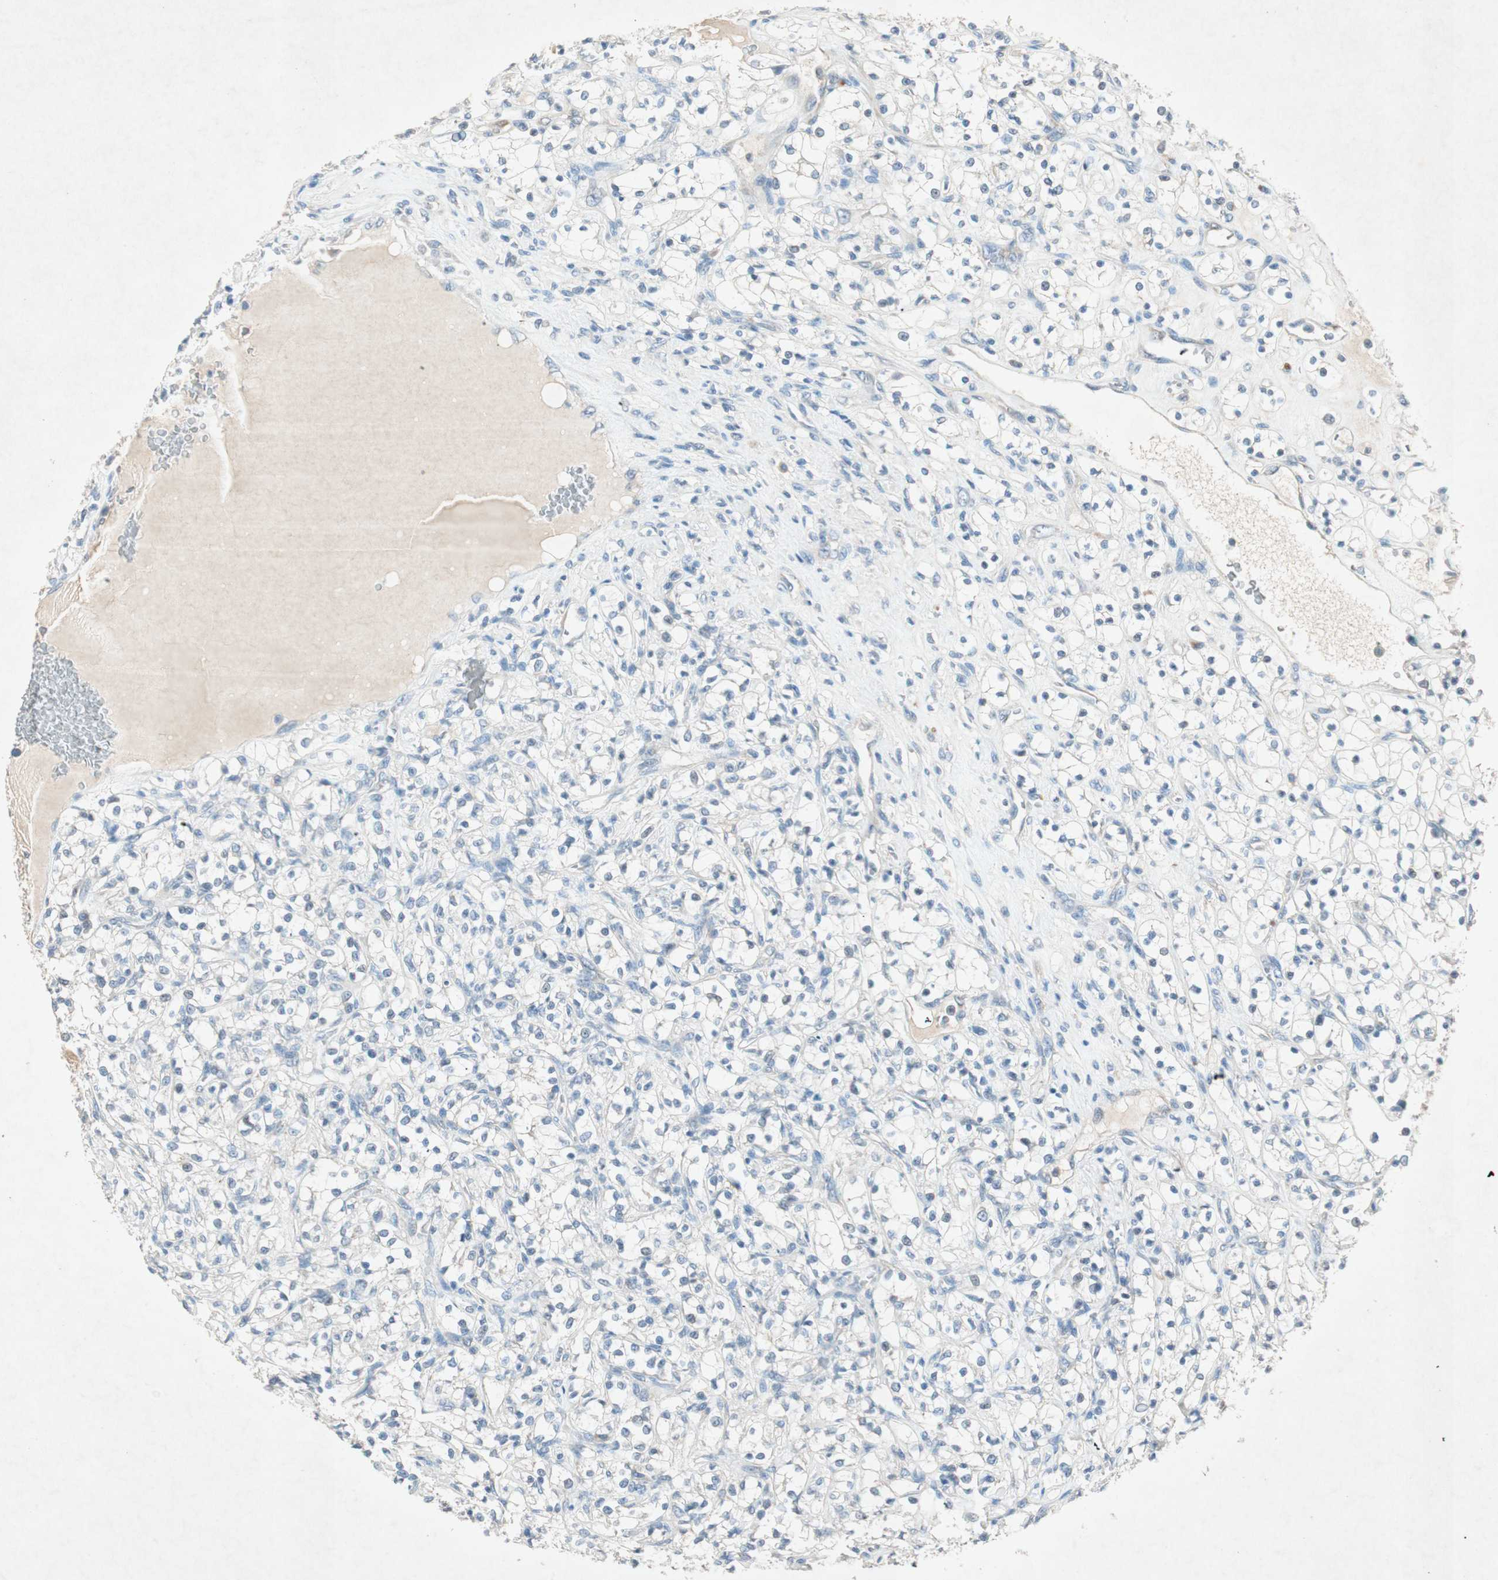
{"staining": {"intensity": "negative", "quantity": "none", "location": "none"}, "tissue": "renal cancer", "cell_type": "Tumor cells", "image_type": "cancer", "snomed": [{"axis": "morphology", "description": "Adenocarcinoma, NOS"}, {"axis": "topography", "description": "Kidney"}], "caption": "DAB immunohistochemical staining of renal adenocarcinoma reveals no significant staining in tumor cells.", "gene": "NKAIN1", "patient": {"sex": "female", "age": 69}}